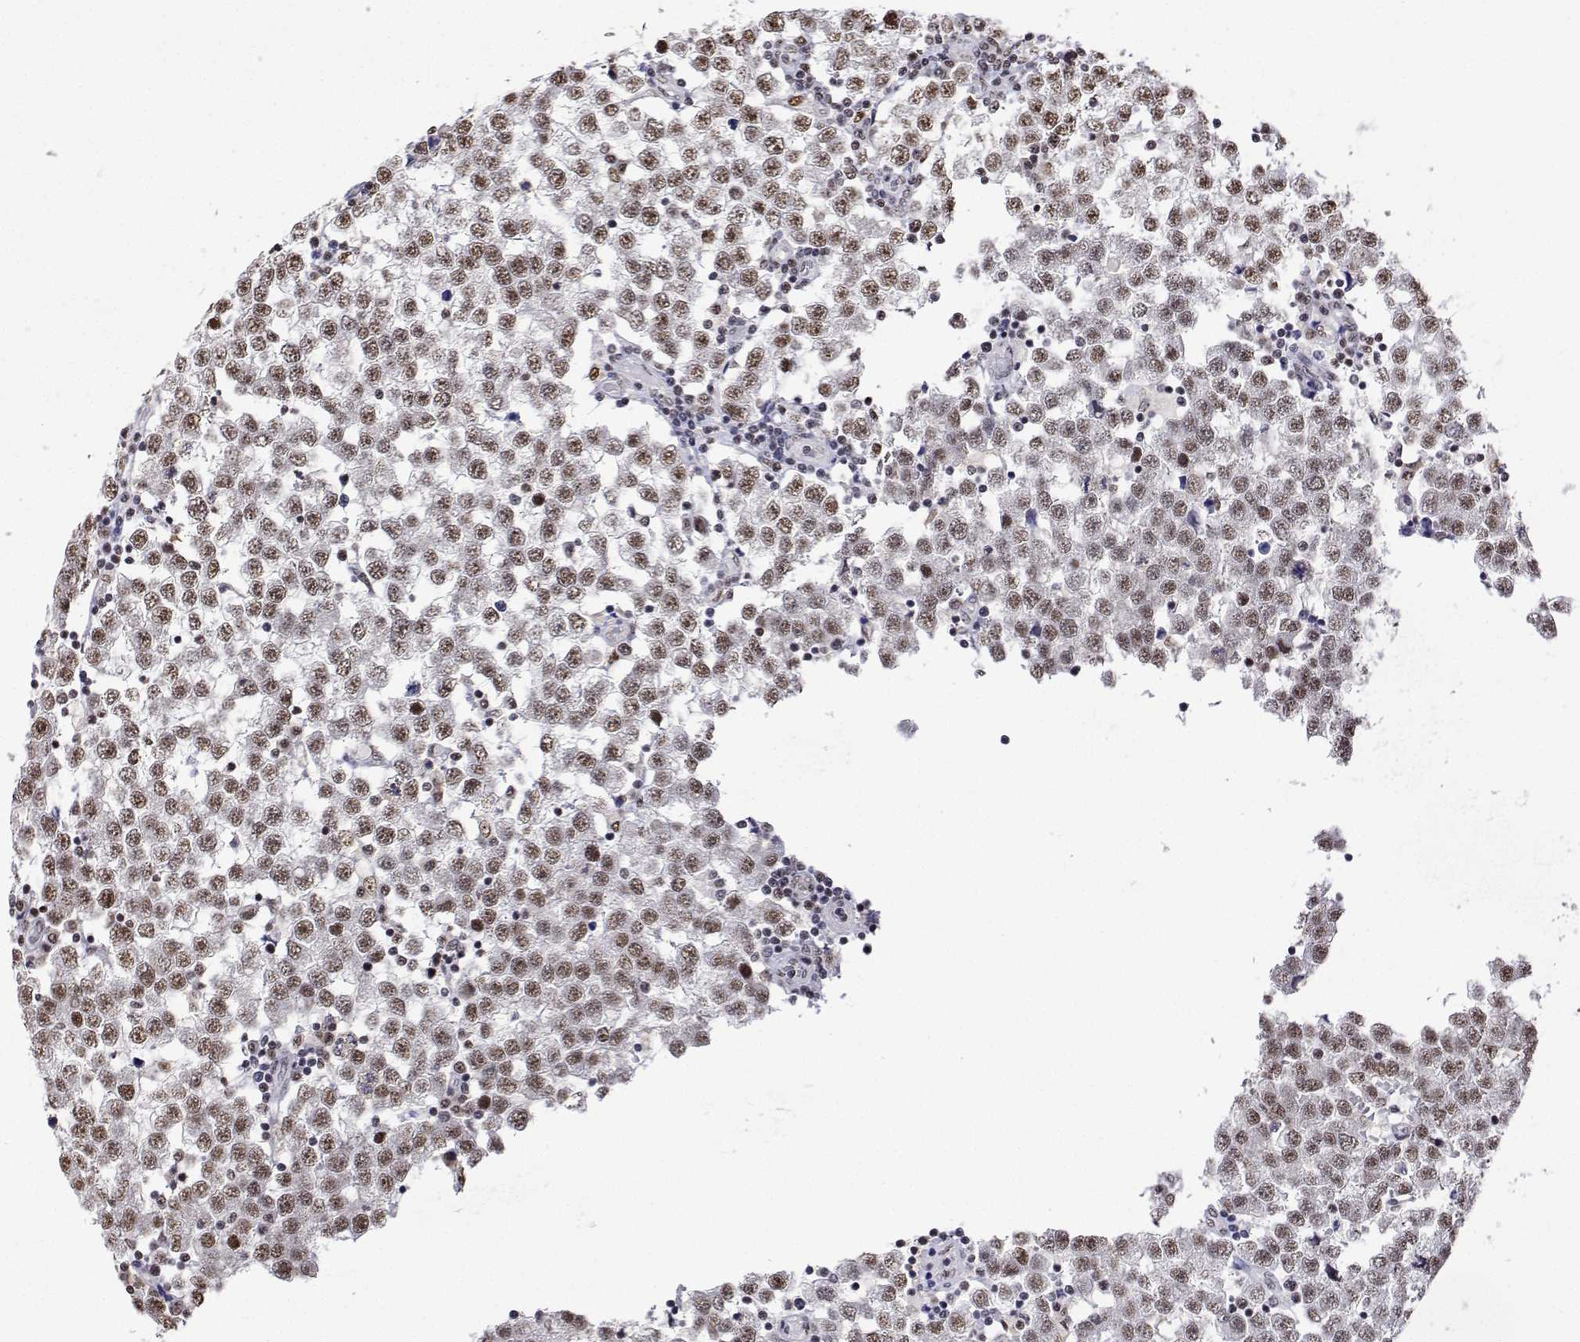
{"staining": {"intensity": "moderate", "quantity": ">75%", "location": "nuclear"}, "tissue": "testis cancer", "cell_type": "Tumor cells", "image_type": "cancer", "snomed": [{"axis": "morphology", "description": "Seminoma, NOS"}, {"axis": "topography", "description": "Testis"}], "caption": "Immunohistochemical staining of human testis cancer (seminoma) demonstrates moderate nuclear protein staining in about >75% of tumor cells.", "gene": "ADAR", "patient": {"sex": "male", "age": 34}}